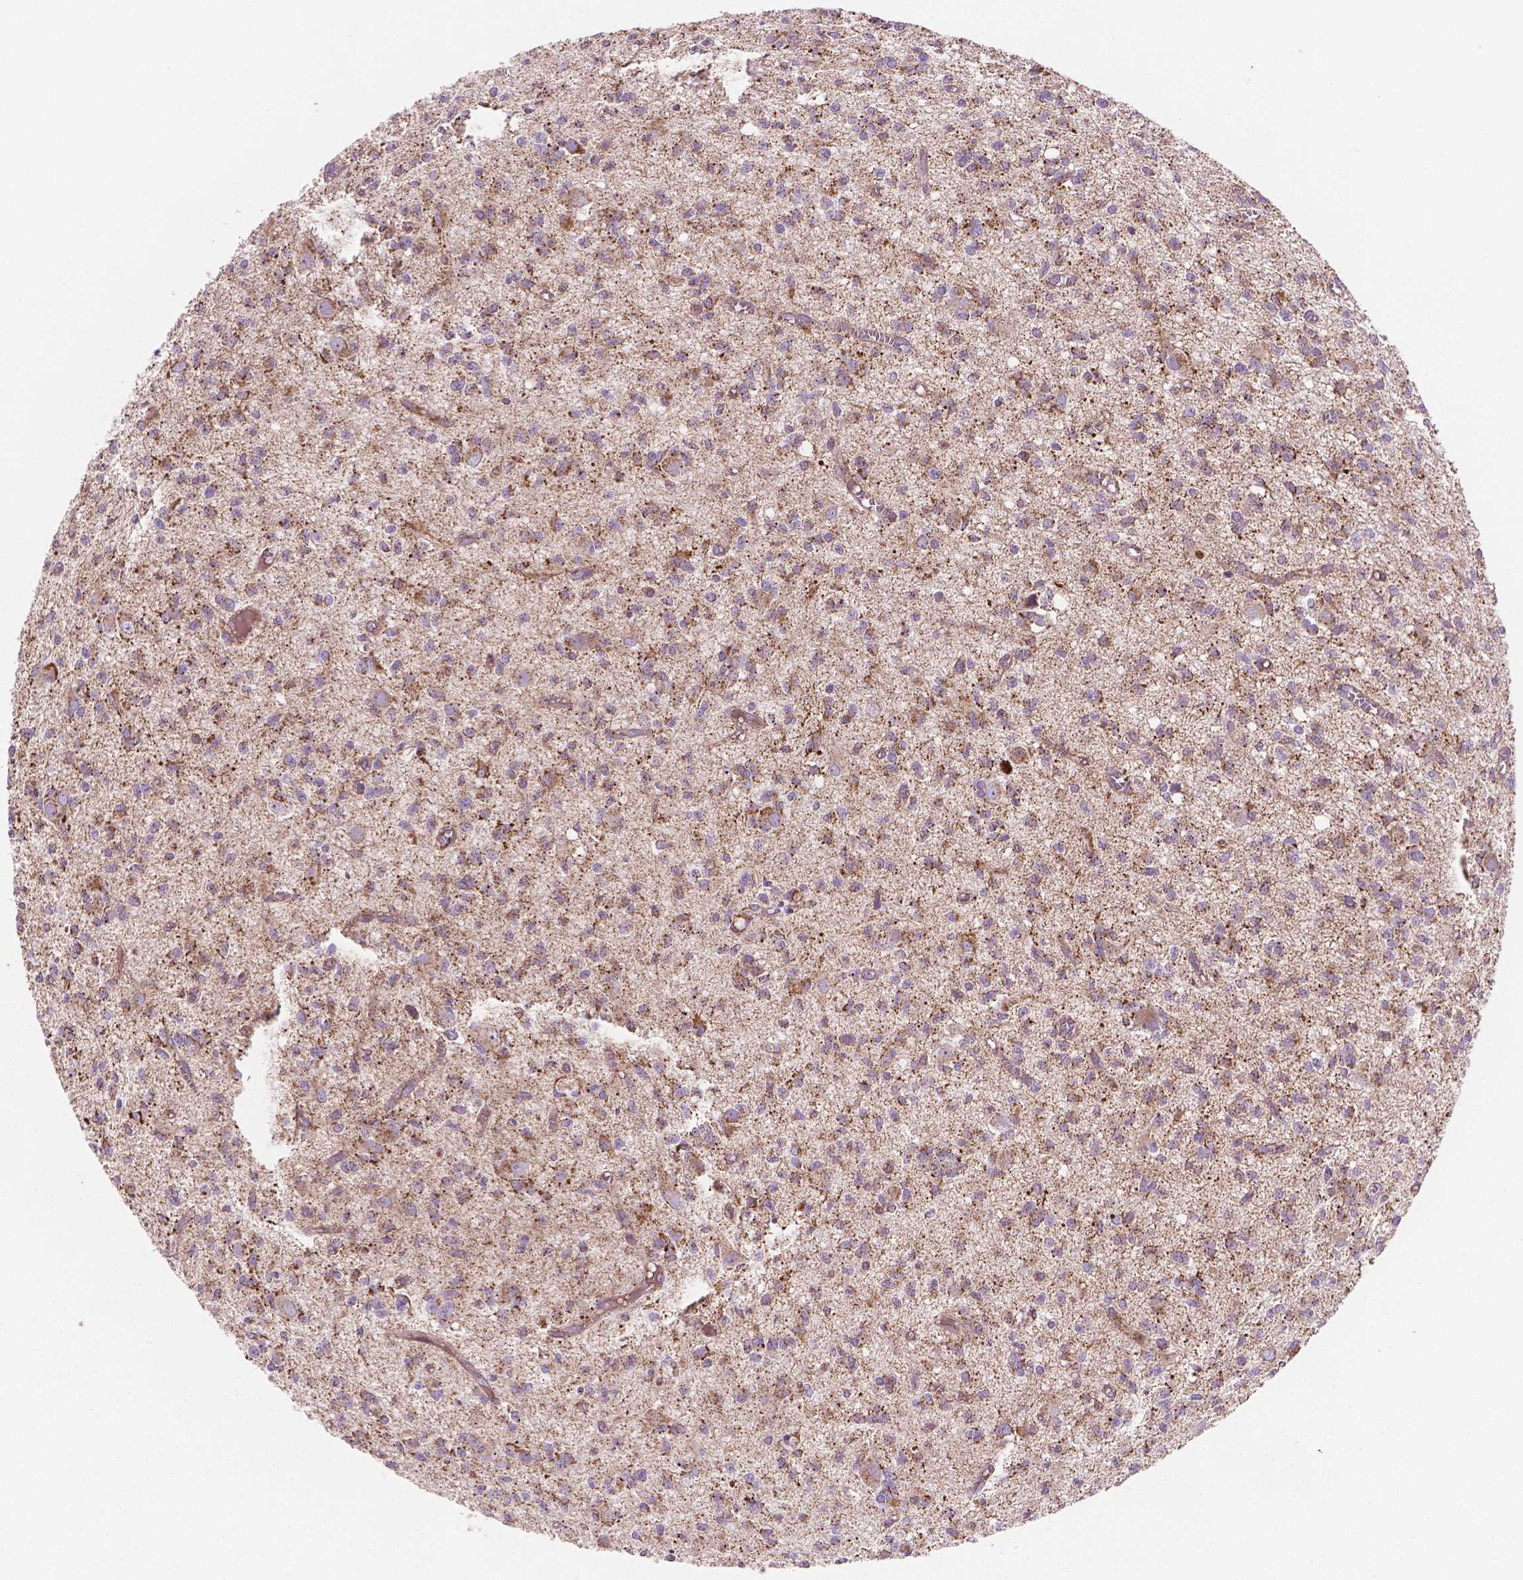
{"staining": {"intensity": "strong", "quantity": ">75%", "location": "cytoplasmic/membranous"}, "tissue": "glioma", "cell_type": "Tumor cells", "image_type": "cancer", "snomed": [{"axis": "morphology", "description": "Glioma, malignant, Low grade"}, {"axis": "topography", "description": "Brain"}], "caption": "DAB immunohistochemical staining of human glioma shows strong cytoplasmic/membranous protein staining in about >75% of tumor cells. (DAB (3,3'-diaminobenzidine) = brown stain, brightfield microscopy at high magnification).", "gene": "PIBF1", "patient": {"sex": "male", "age": 64}}